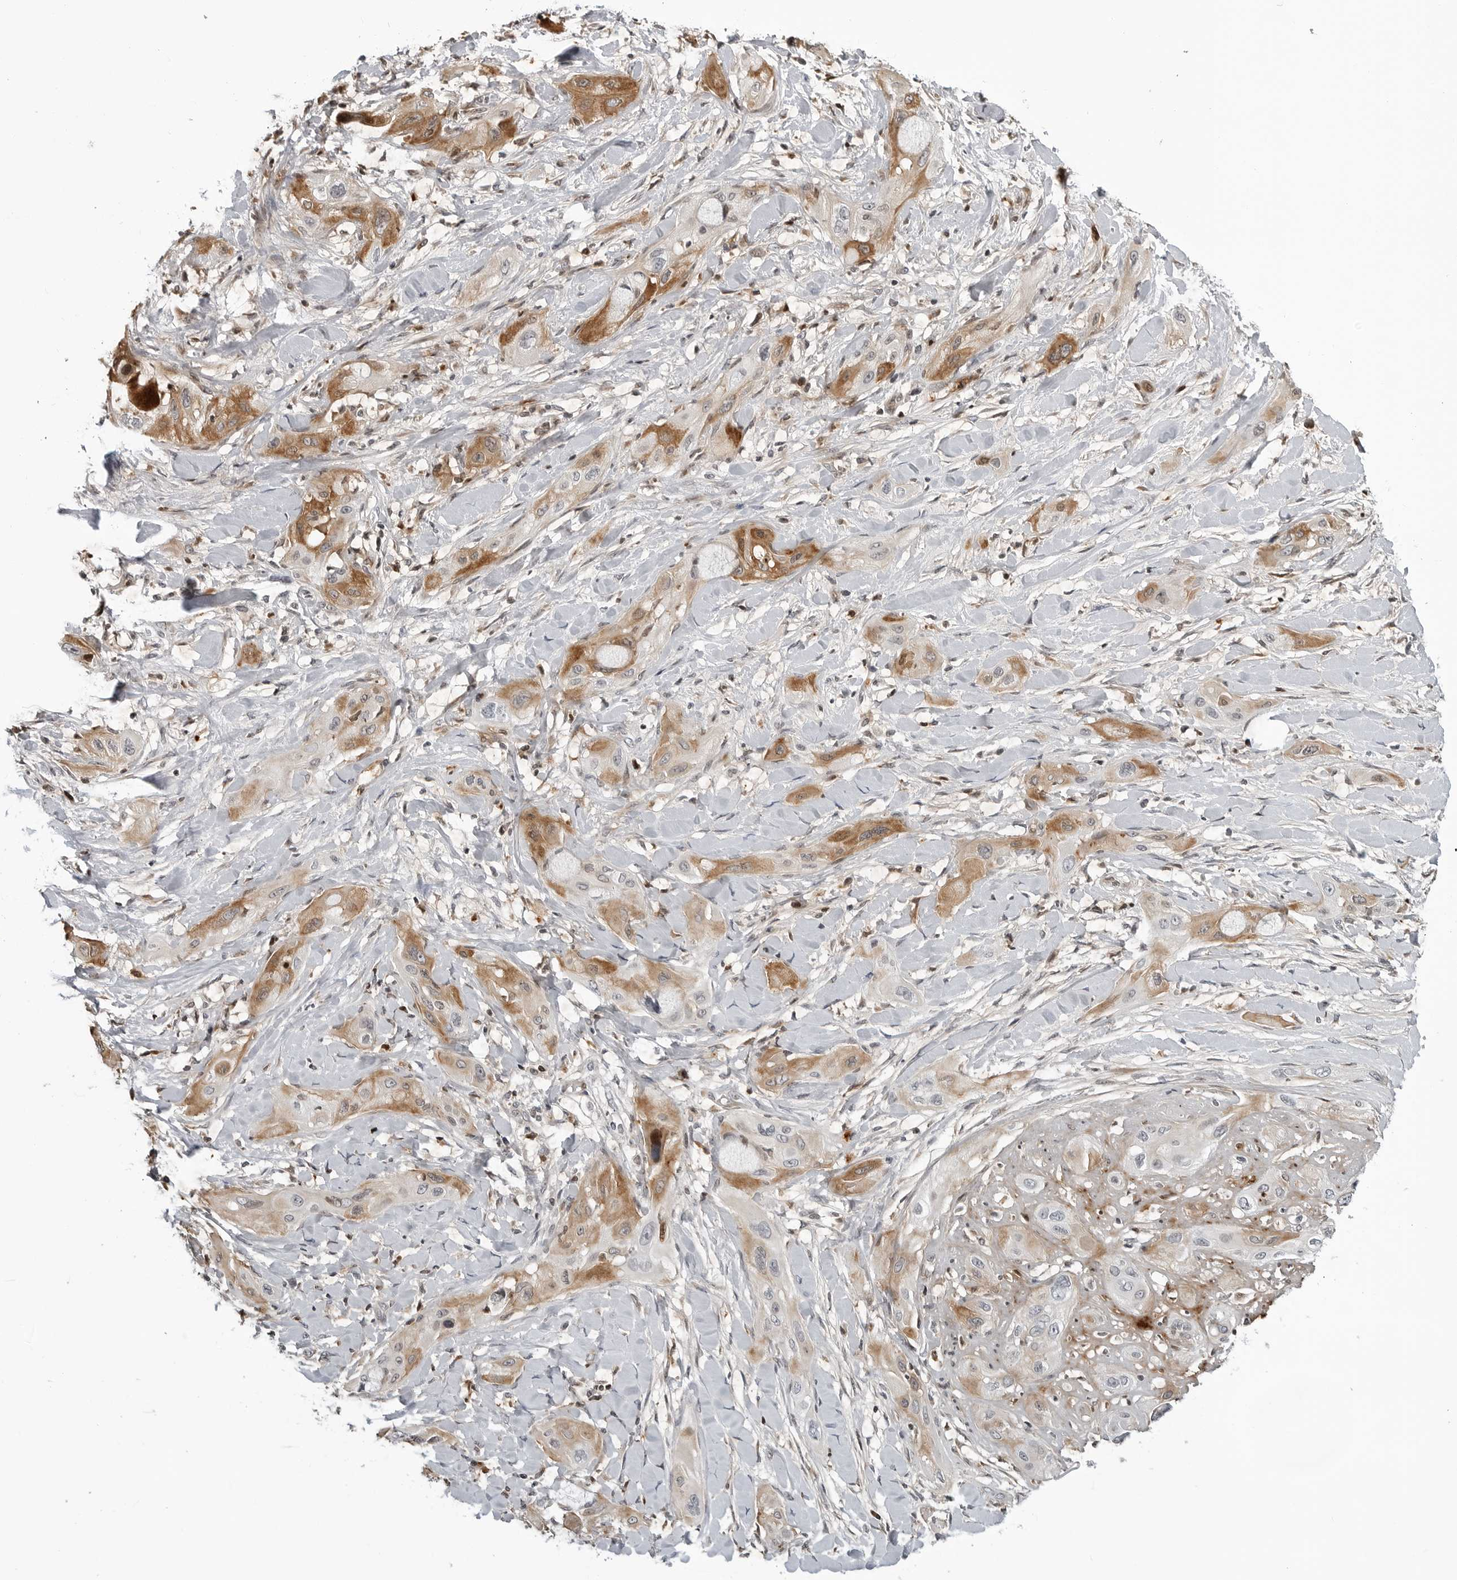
{"staining": {"intensity": "moderate", "quantity": ">75%", "location": "cytoplasmic/membranous"}, "tissue": "lung cancer", "cell_type": "Tumor cells", "image_type": "cancer", "snomed": [{"axis": "morphology", "description": "Squamous cell carcinoma, NOS"}, {"axis": "topography", "description": "Lung"}], "caption": "Protein expression by IHC demonstrates moderate cytoplasmic/membranous staining in about >75% of tumor cells in lung cancer.", "gene": "CXCR5", "patient": {"sex": "female", "age": 47}}